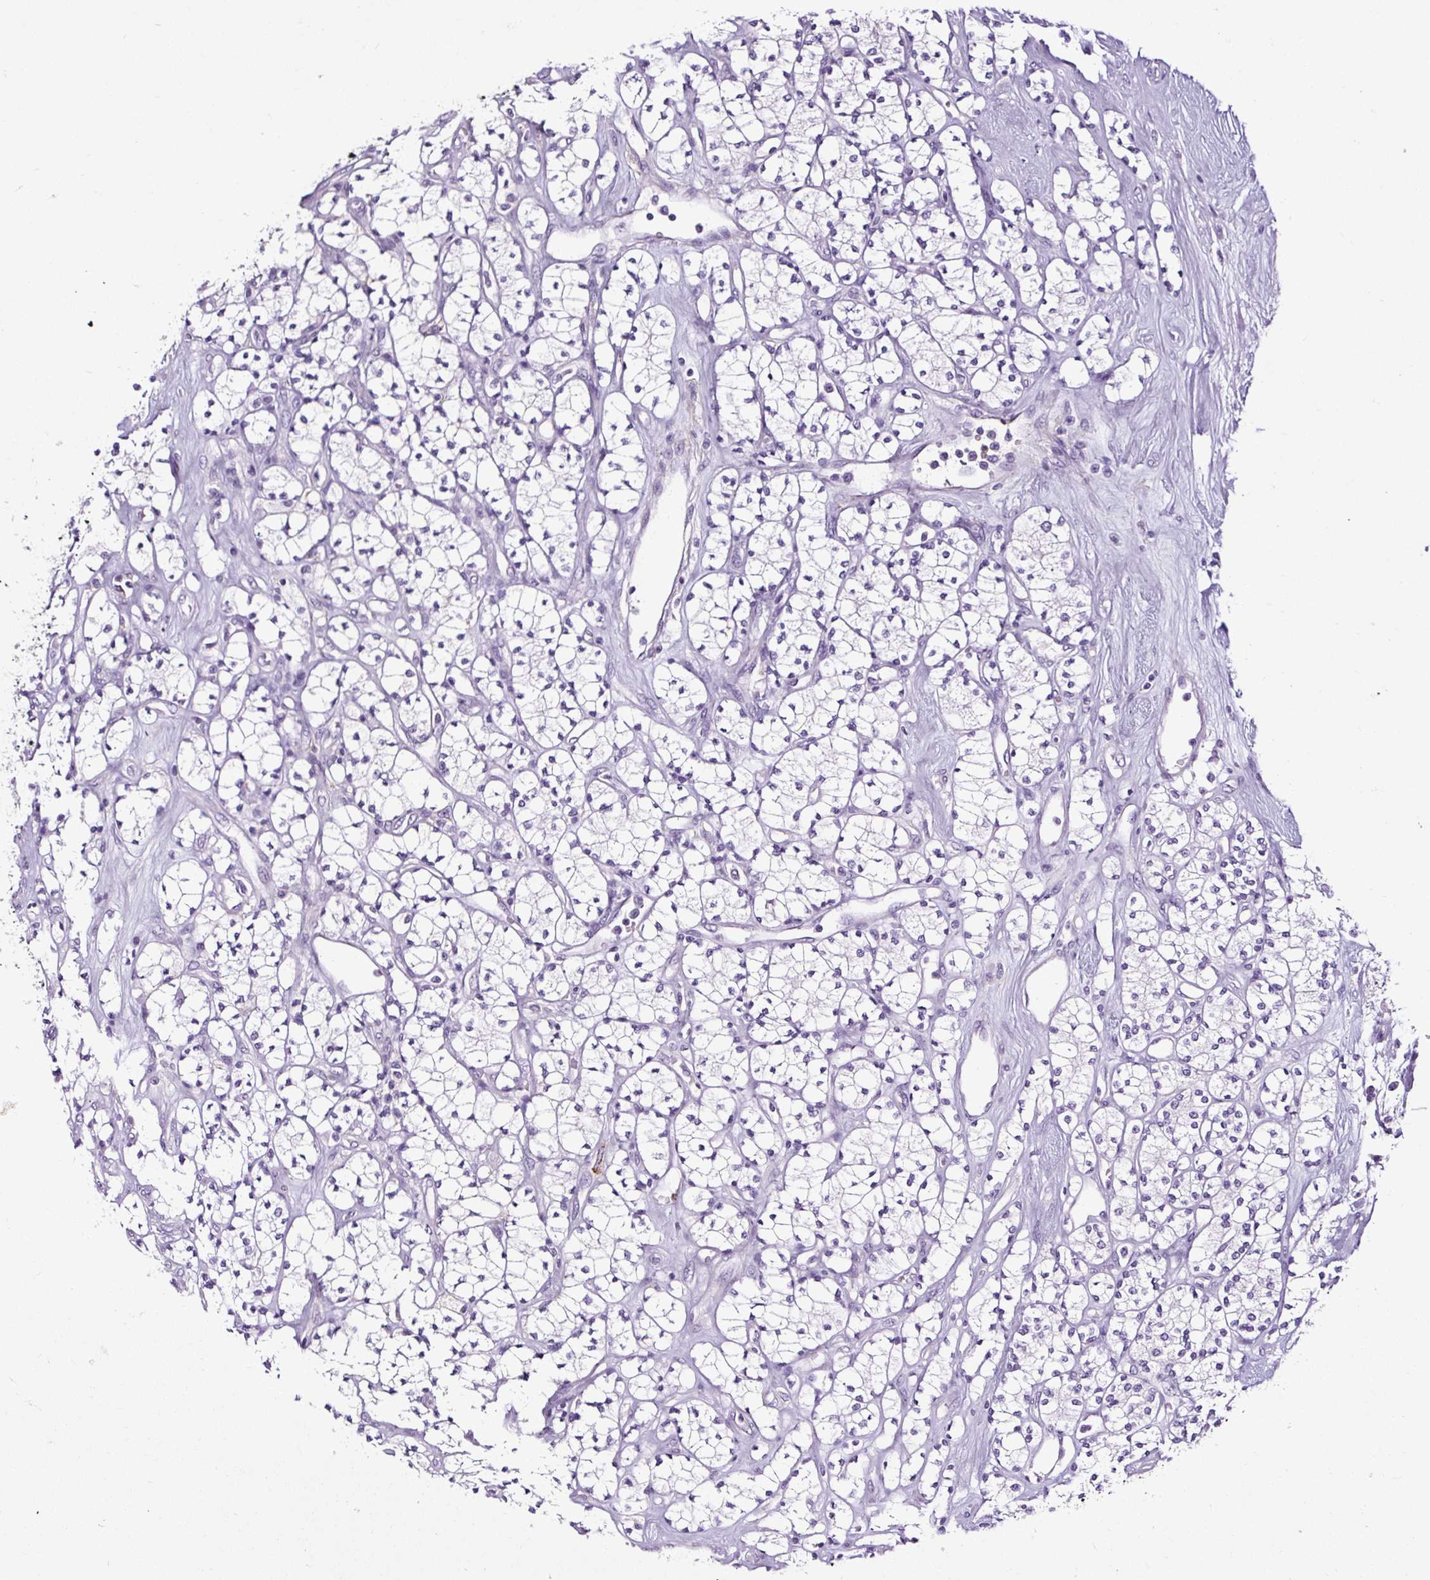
{"staining": {"intensity": "negative", "quantity": "none", "location": "none"}, "tissue": "renal cancer", "cell_type": "Tumor cells", "image_type": "cancer", "snomed": [{"axis": "morphology", "description": "Adenocarcinoma, NOS"}, {"axis": "topography", "description": "Kidney"}], "caption": "DAB immunohistochemical staining of human renal cancer shows no significant staining in tumor cells. (Stains: DAB immunohistochemistry (IHC) with hematoxylin counter stain, Microscopy: brightfield microscopy at high magnification).", "gene": "SLC7A8", "patient": {"sex": "male", "age": 77}}